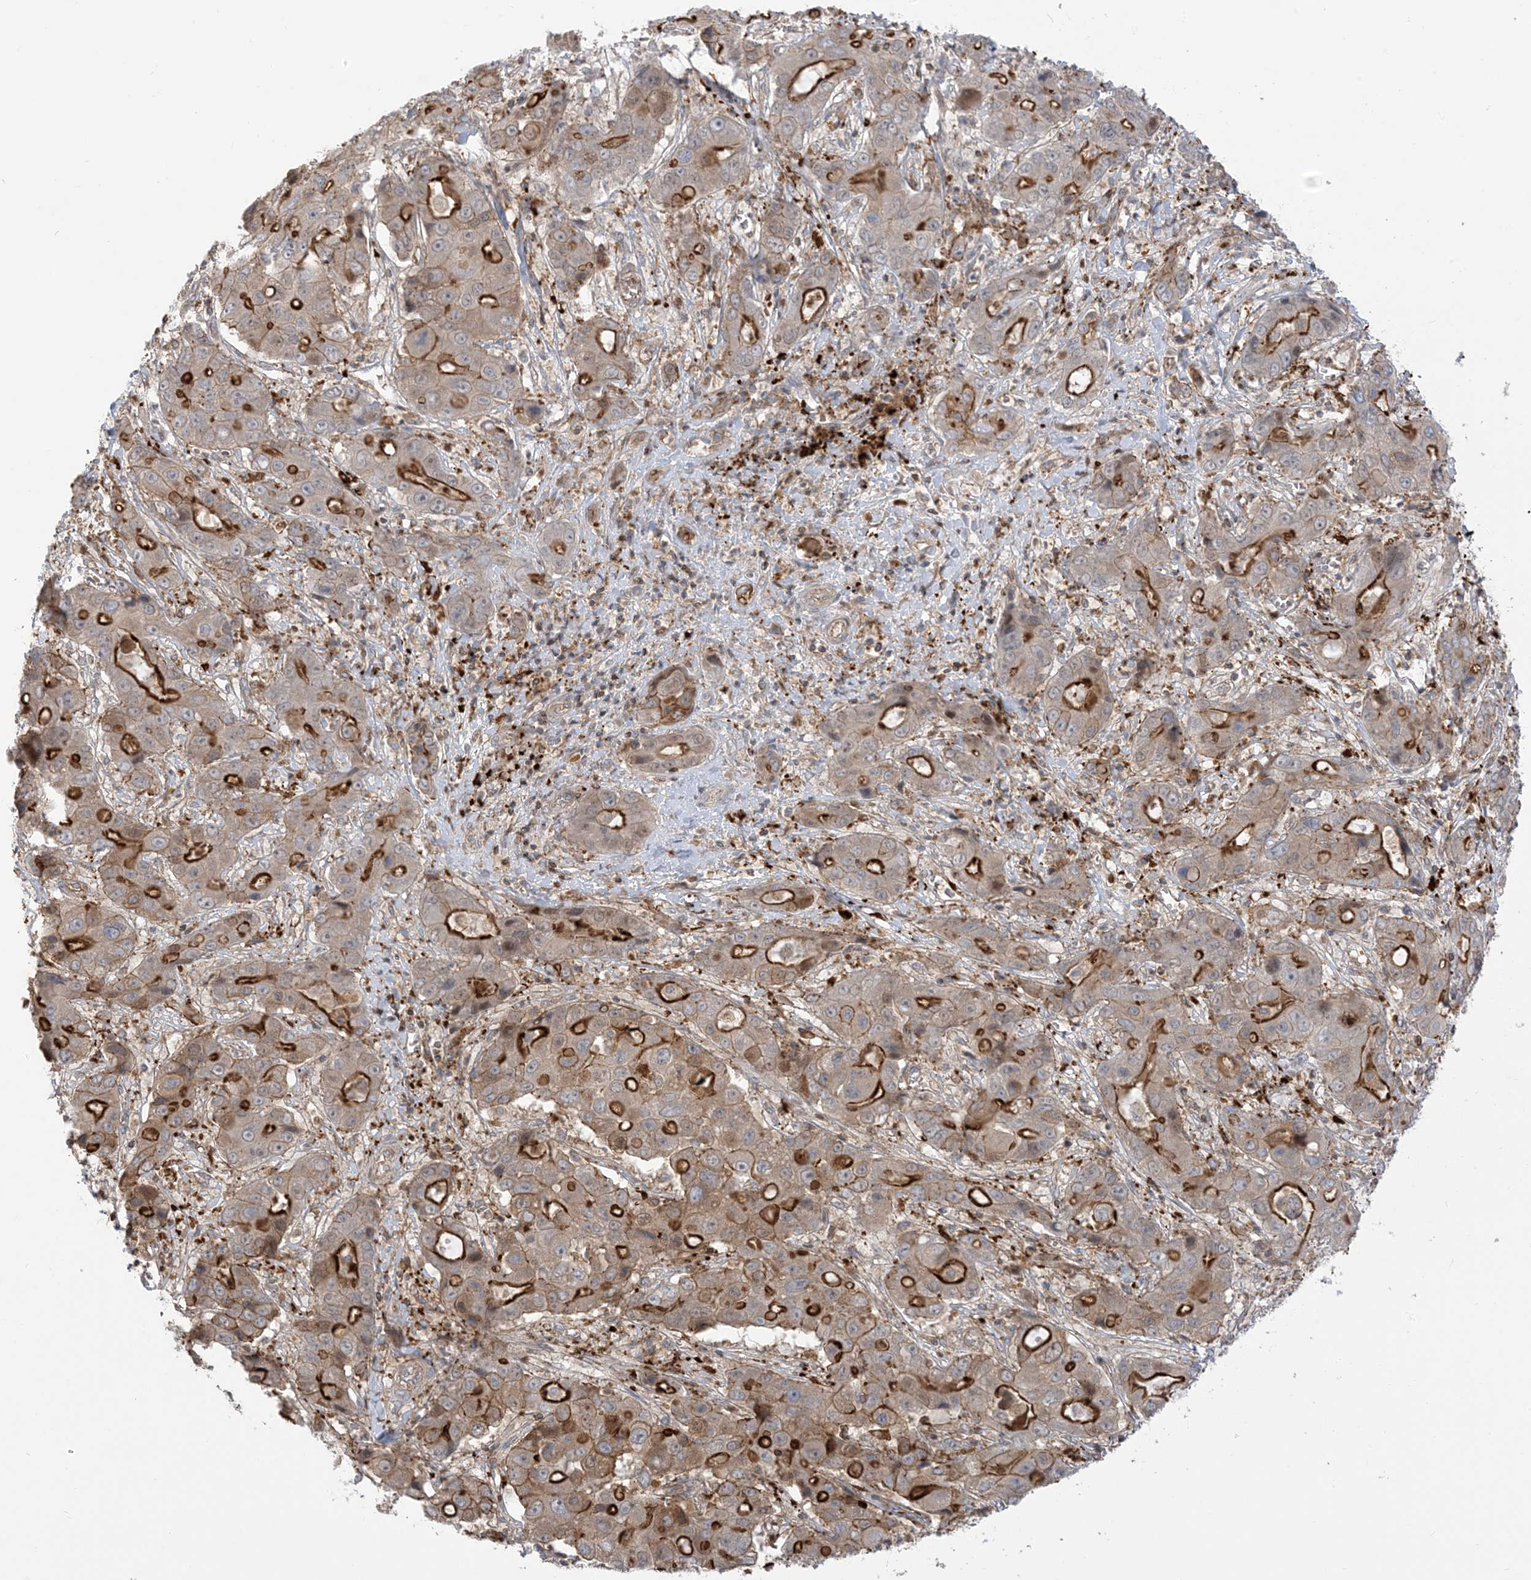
{"staining": {"intensity": "strong", "quantity": "25%-75%", "location": "cytoplasmic/membranous"}, "tissue": "liver cancer", "cell_type": "Tumor cells", "image_type": "cancer", "snomed": [{"axis": "morphology", "description": "Cholangiocarcinoma"}, {"axis": "topography", "description": "Liver"}], "caption": "High-power microscopy captured an IHC image of cholangiocarcinoma (liver), revealing strong cytoplasmic/membranous staining in approximately 25%-75% of tumor cells. (Stains: DAB (3,3'-diaminobenzidine) in brown, nuclei in blue, Microscopy: brightfield microscopy at high magnification).", "gene": "ICMT", "patient": {"sex": "male", "age": 67}}